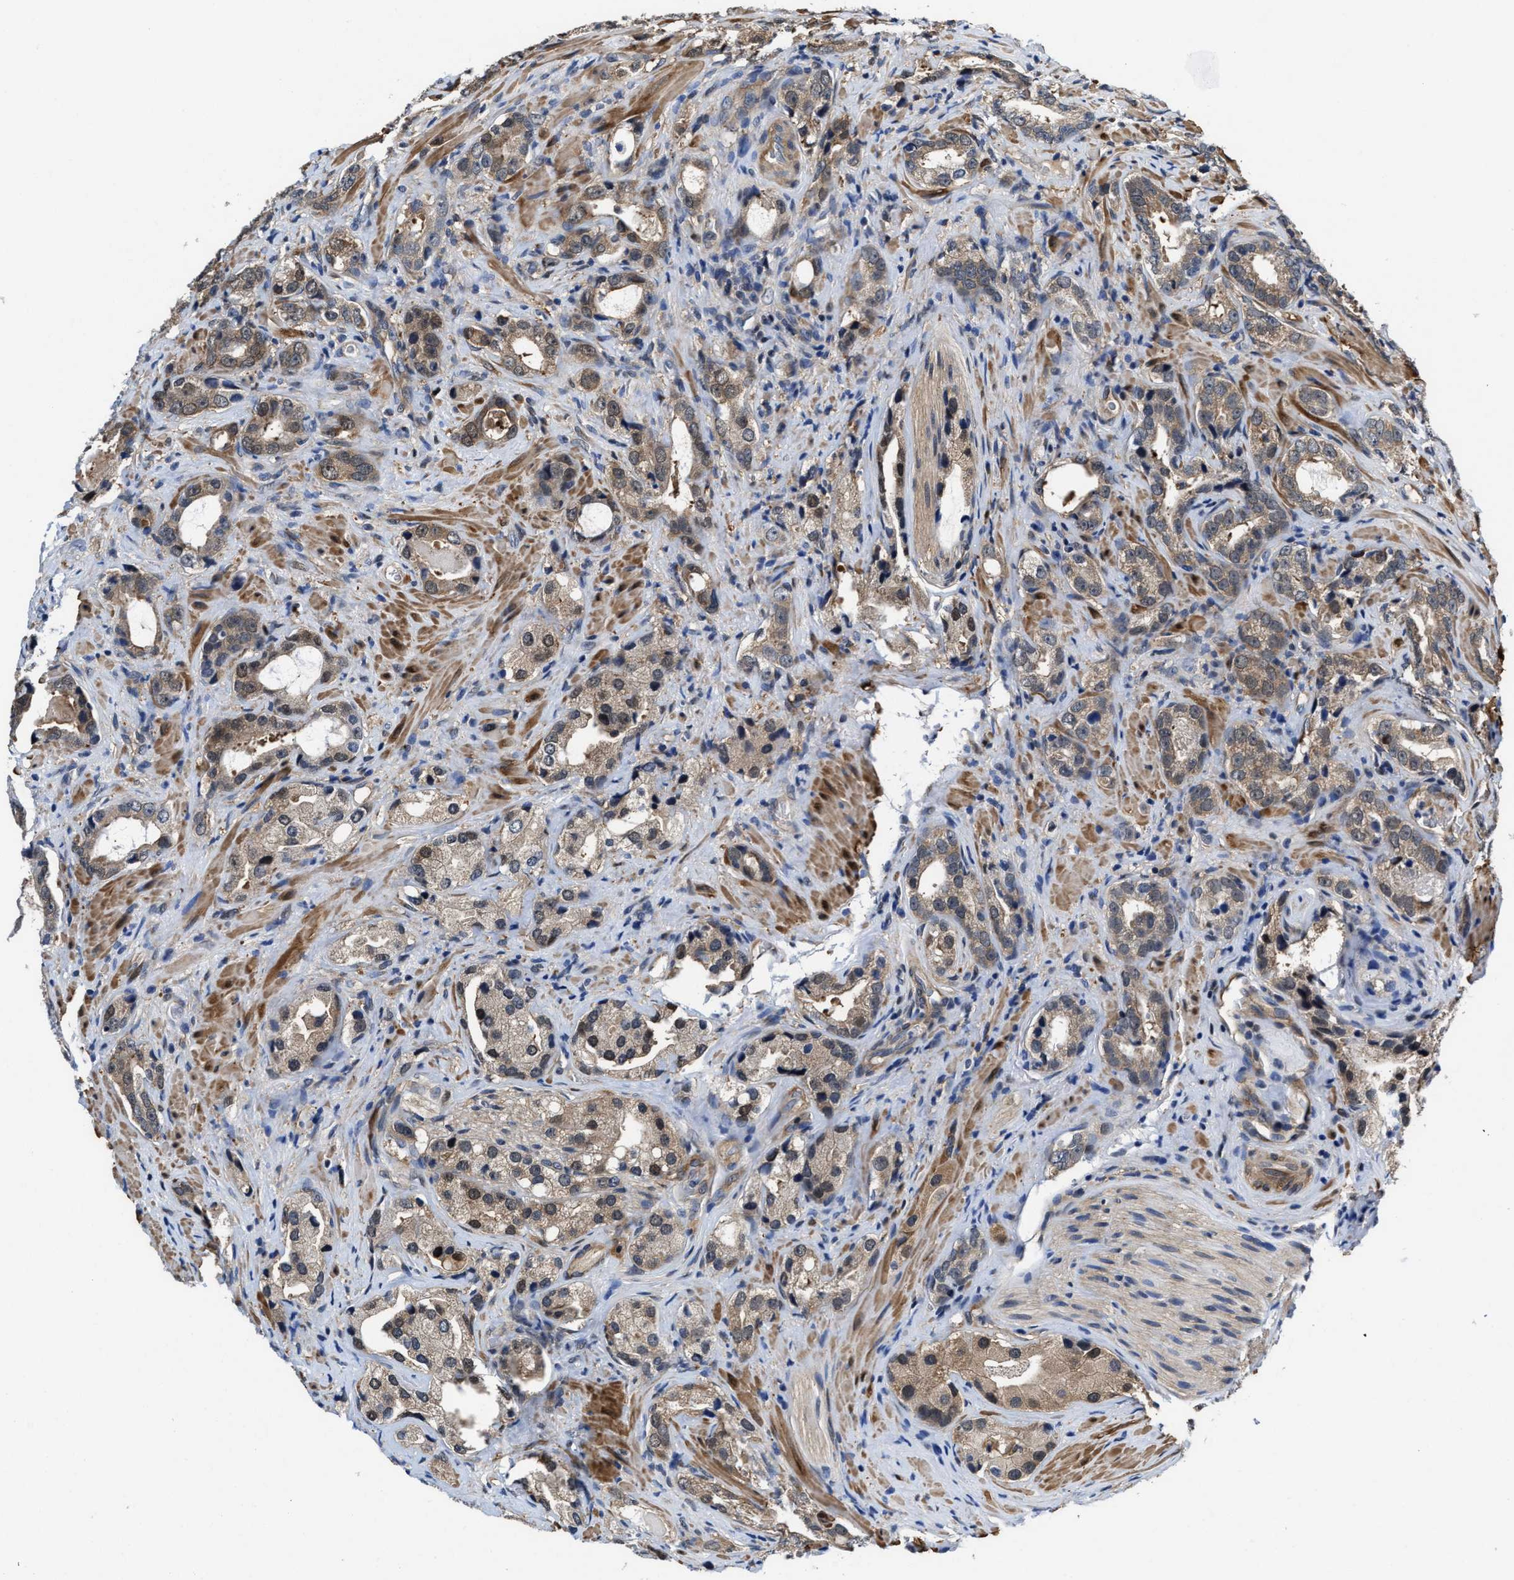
{"staining": {"intensity": "weak", "quantity": ">75%", "location": "cytoplasmic/membranous"}, "tissue": "prostate cancer", "cell_type": "Tumor cells", "image_type": "cancer", "snomed": [{"axis": "morphology", "description": "Adenocarcinoma, High grade"}, {"axis": "topography", "description": "Prostate"}], "caption": "Prostate cancer (high-grade adenocarcinoma) stained with immunohistochemistry (IHC) shows weak cytoplasmic/membranous expression in approximately >75% of tumor cells.", "gene": "KIF12", "patient": {"sex": "male", "age": 63}}